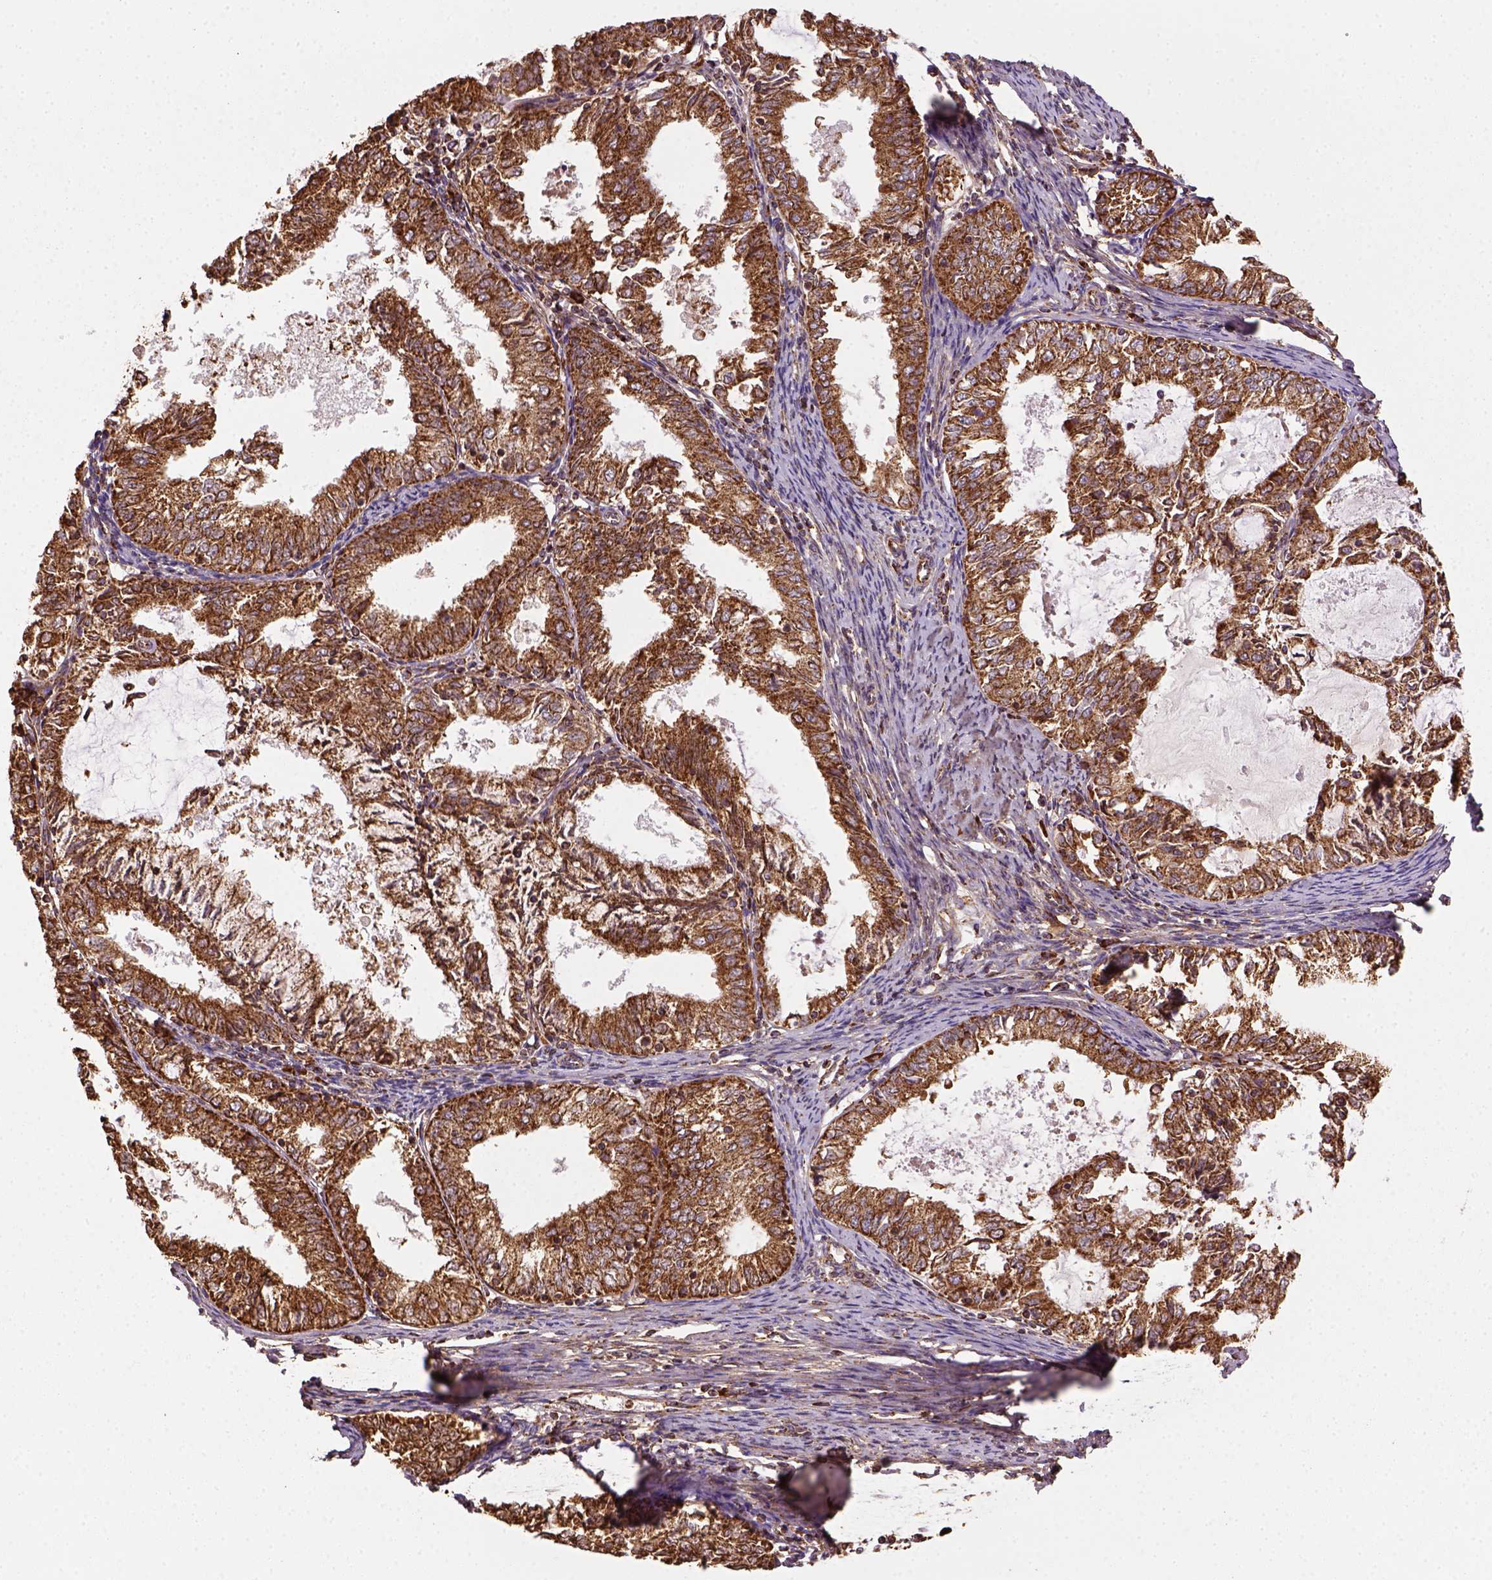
{"staining": {"intensity": "strong", "quantity": ">75%", "location": "cytoplasmic/membranous"}, "tissue": "endometrial cancer", "cell_type": "Tumor cells", "image_type": "cancer", "snomed": [{"axis": "morphology", "description": "Adenocarcinoma, NOS"}, {"axis": "topography", "description": "Endometrium"}], "caption": "This is an image of immunohistochemistry (IHC) staining of endometrial cancer, which shows strong staining in the cytoplasmic/membranous of tumor cells.", "gene": "MAPK8IP3", "patient": {"sex": "female", "age": 57}}